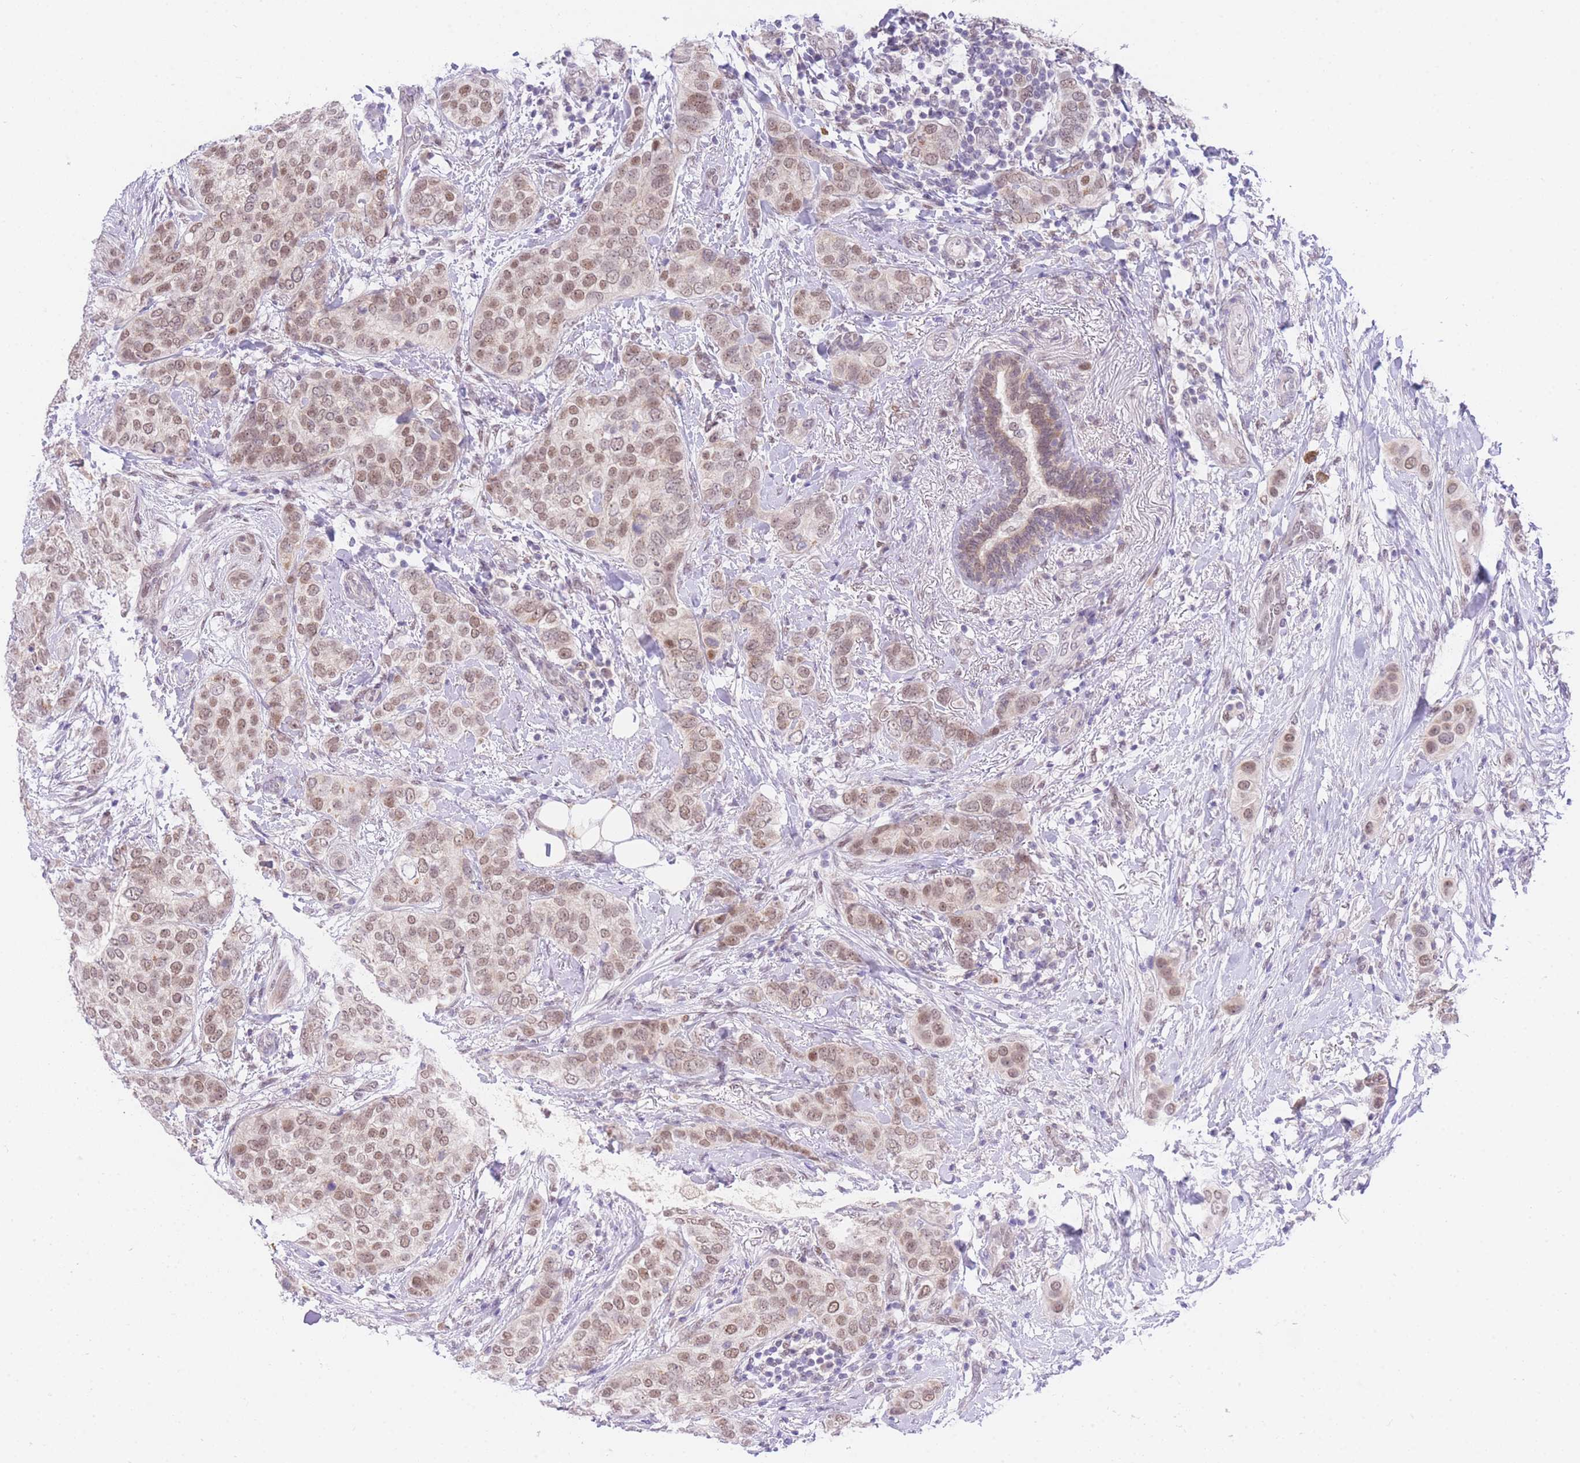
{"staining": {"intensity": "moderate", "quantity": ">75%", "location": "nuclear"}, "tissue": "breast cancer", "cell_type": "Tumor cells", "image_type": "cancer", "snomed": [{"axis": "morphology", "description": "Lobular carcinoma"}, {"axis": "topography", "description": "Breast"}], "caption": "Immunohistochemistry photomicrograph of human breast cancer (lobular carcinoma) stained for a protein (brown), which demonstrates medium levels of moderate nuclear expression in approximately >75% of tumor cells.", "gene": "UBXN7", "patient": {"sex": "female", "age": 51}}